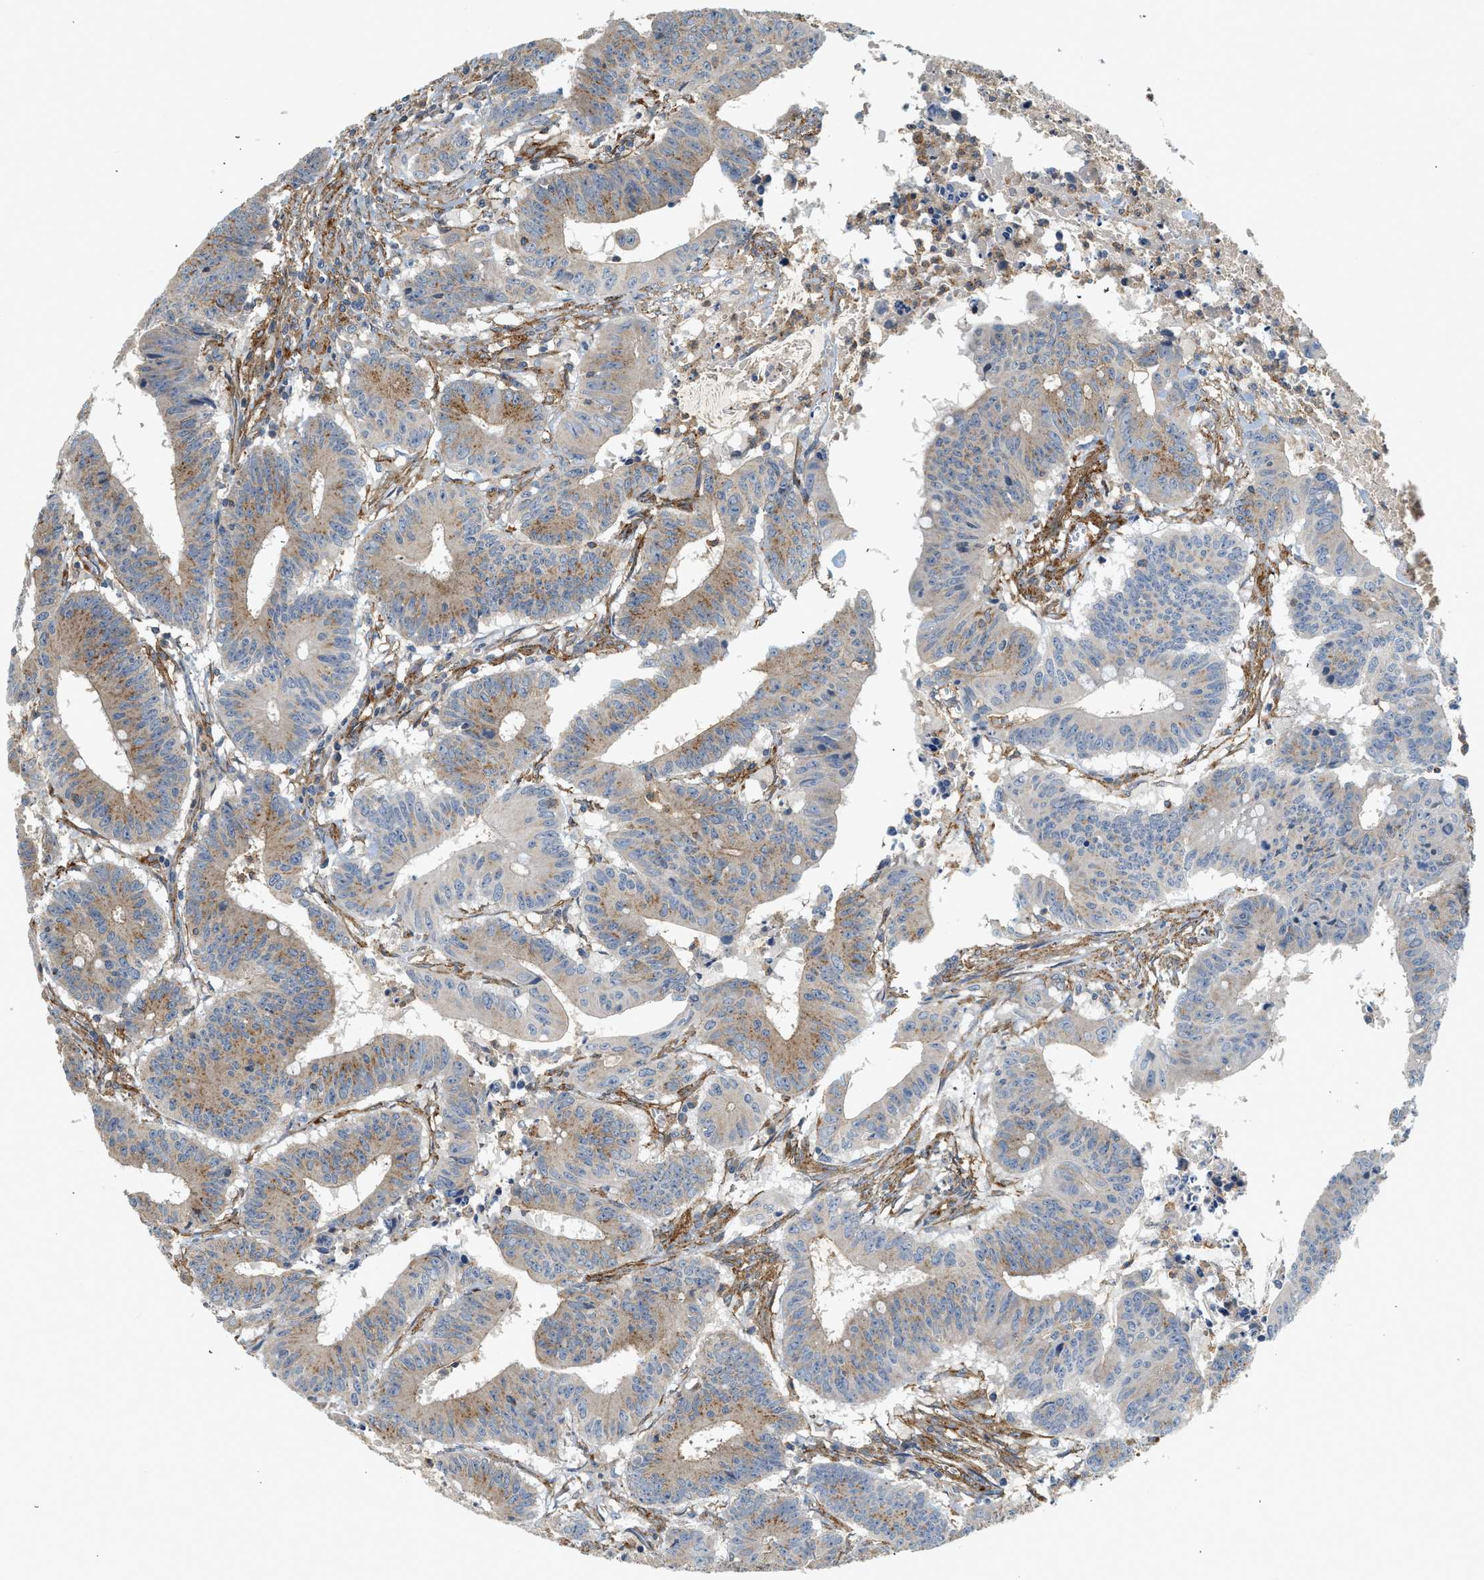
{"staining": {"intensity": "moderate", "quantity": "25%-75%", "location": "cytoplasmic/membranous"}, "tissue": "colorectal cancer", "cell_type": "Tumor cells", "image_type": "cancer", "snomed": [{"axis": "morphology", "description": "Adenocarcinoma, NOS"}, {"axis": "topography", "description": "Colon"}], "caption": "Immunohistochemistry (IHC) staining of colorectal adenocarcinoma, which shows medium levels of moderate cytoplasmic/membranous staining in approximately 25%-75% of tumor cells indicating moderate cytoplasmic/membranous protein staining. The staining was performed using DAB (brown) for protein detection and nuclei were counterstained in hematoxylin (blue).", "gene": "HIP1", "patient": {"sex": "male", "age": 45}}